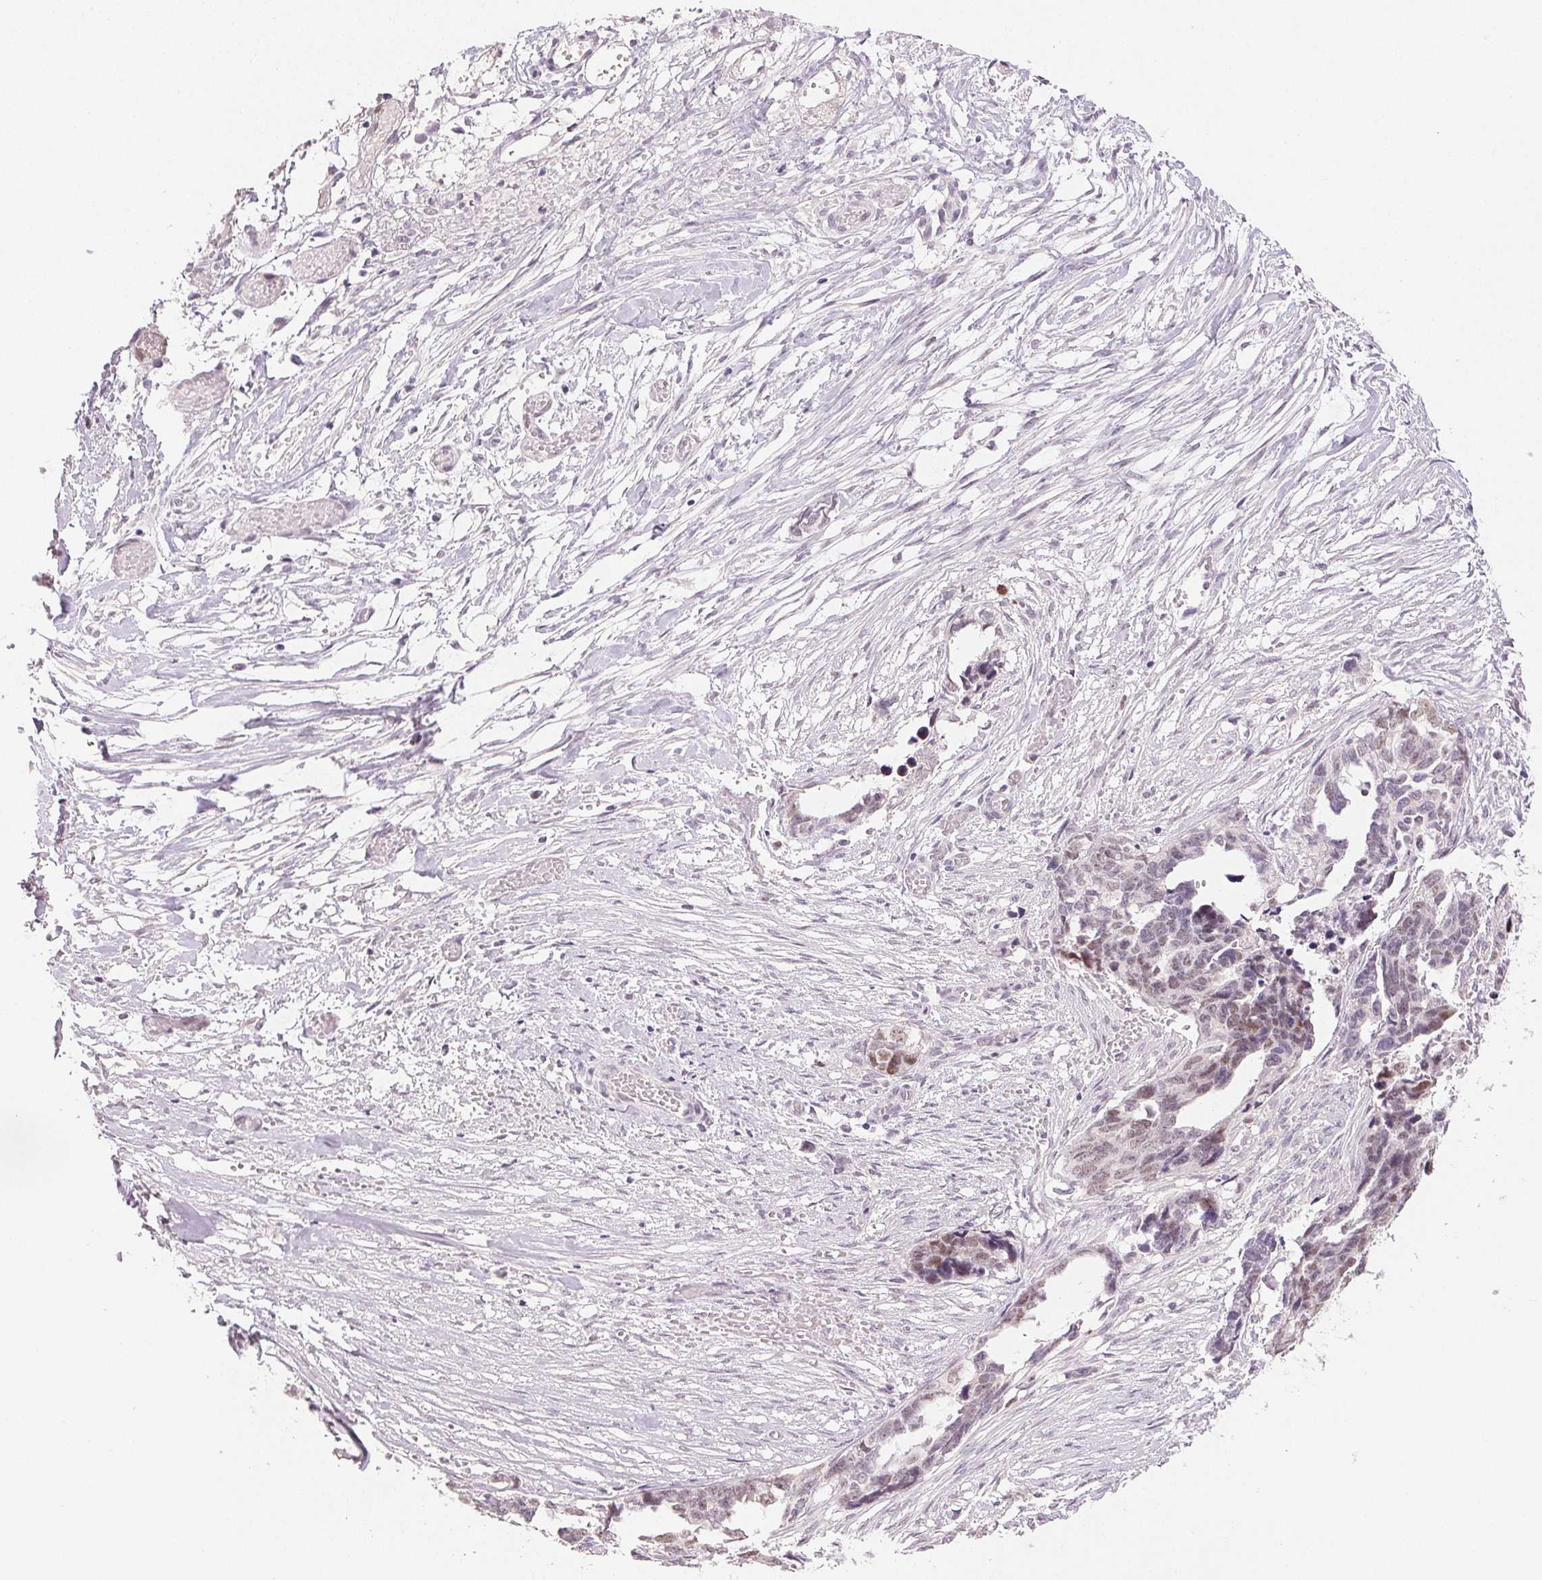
{"staining": {"intensity": "weak", "quantity": "<25%", "location": "nuclear"}, "tissue": "ovarian cancer", "cell_type": "Tumor cells", "image_type": "cancer", "snomed": [{"axis": "morphology", "description": "Cystadenocarcinoma, serous, NOS"}, {"axis": "topography", "description": "Ovary"}], "caption": "The photomicrograph displays no staining of tumor cells in ovarian serous cystadenocarcinoma. The staining was performed using DAB (3,3'-diaminobenzidine) to visualize the protein expression in brown, while the nuclei were stained in blue with hematoxylin (Magnification: 20x).", "gene": "POLR3G", "patient": {"sex": "female", "age": 69}}